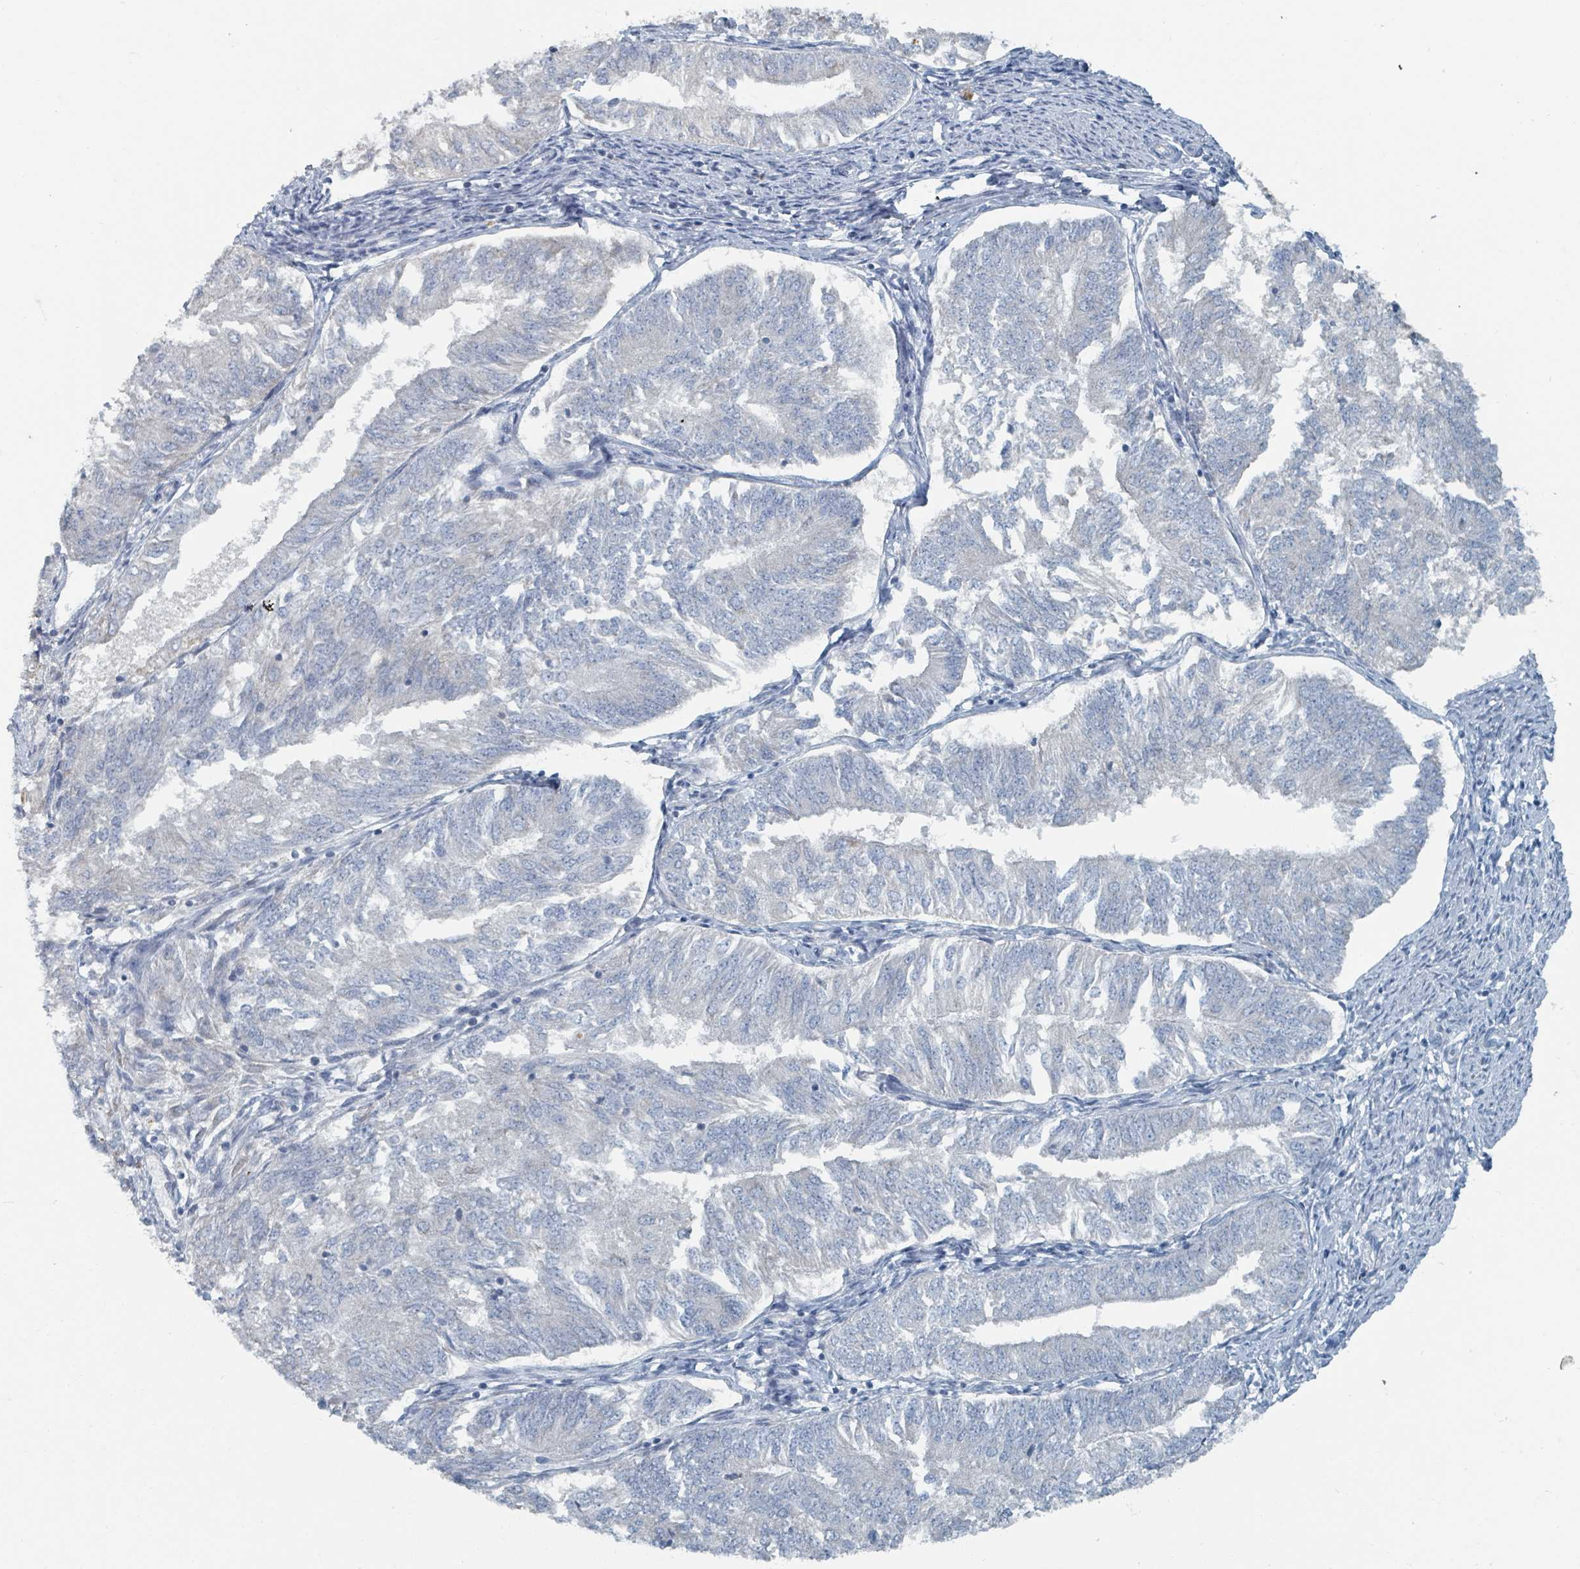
{"staining": {"intensity": "negative", "quantity": "none", "location": "none"}, "tissue": "endometrial cancer", "cell_type": "Tumor cells", "image_type": "cancer", "snomed": [{"axis": "morphology", "description": "Adenocarcinoma, NOS"}, {"axis": "topography", "description": "Endometrium"}], "caption": "Immunohistochemical staining of human endometrial cancer demonstrates no significant positivity in tumor cells.", "gene": "RASA4", "patient": {"sex": "female", "age": 58}}